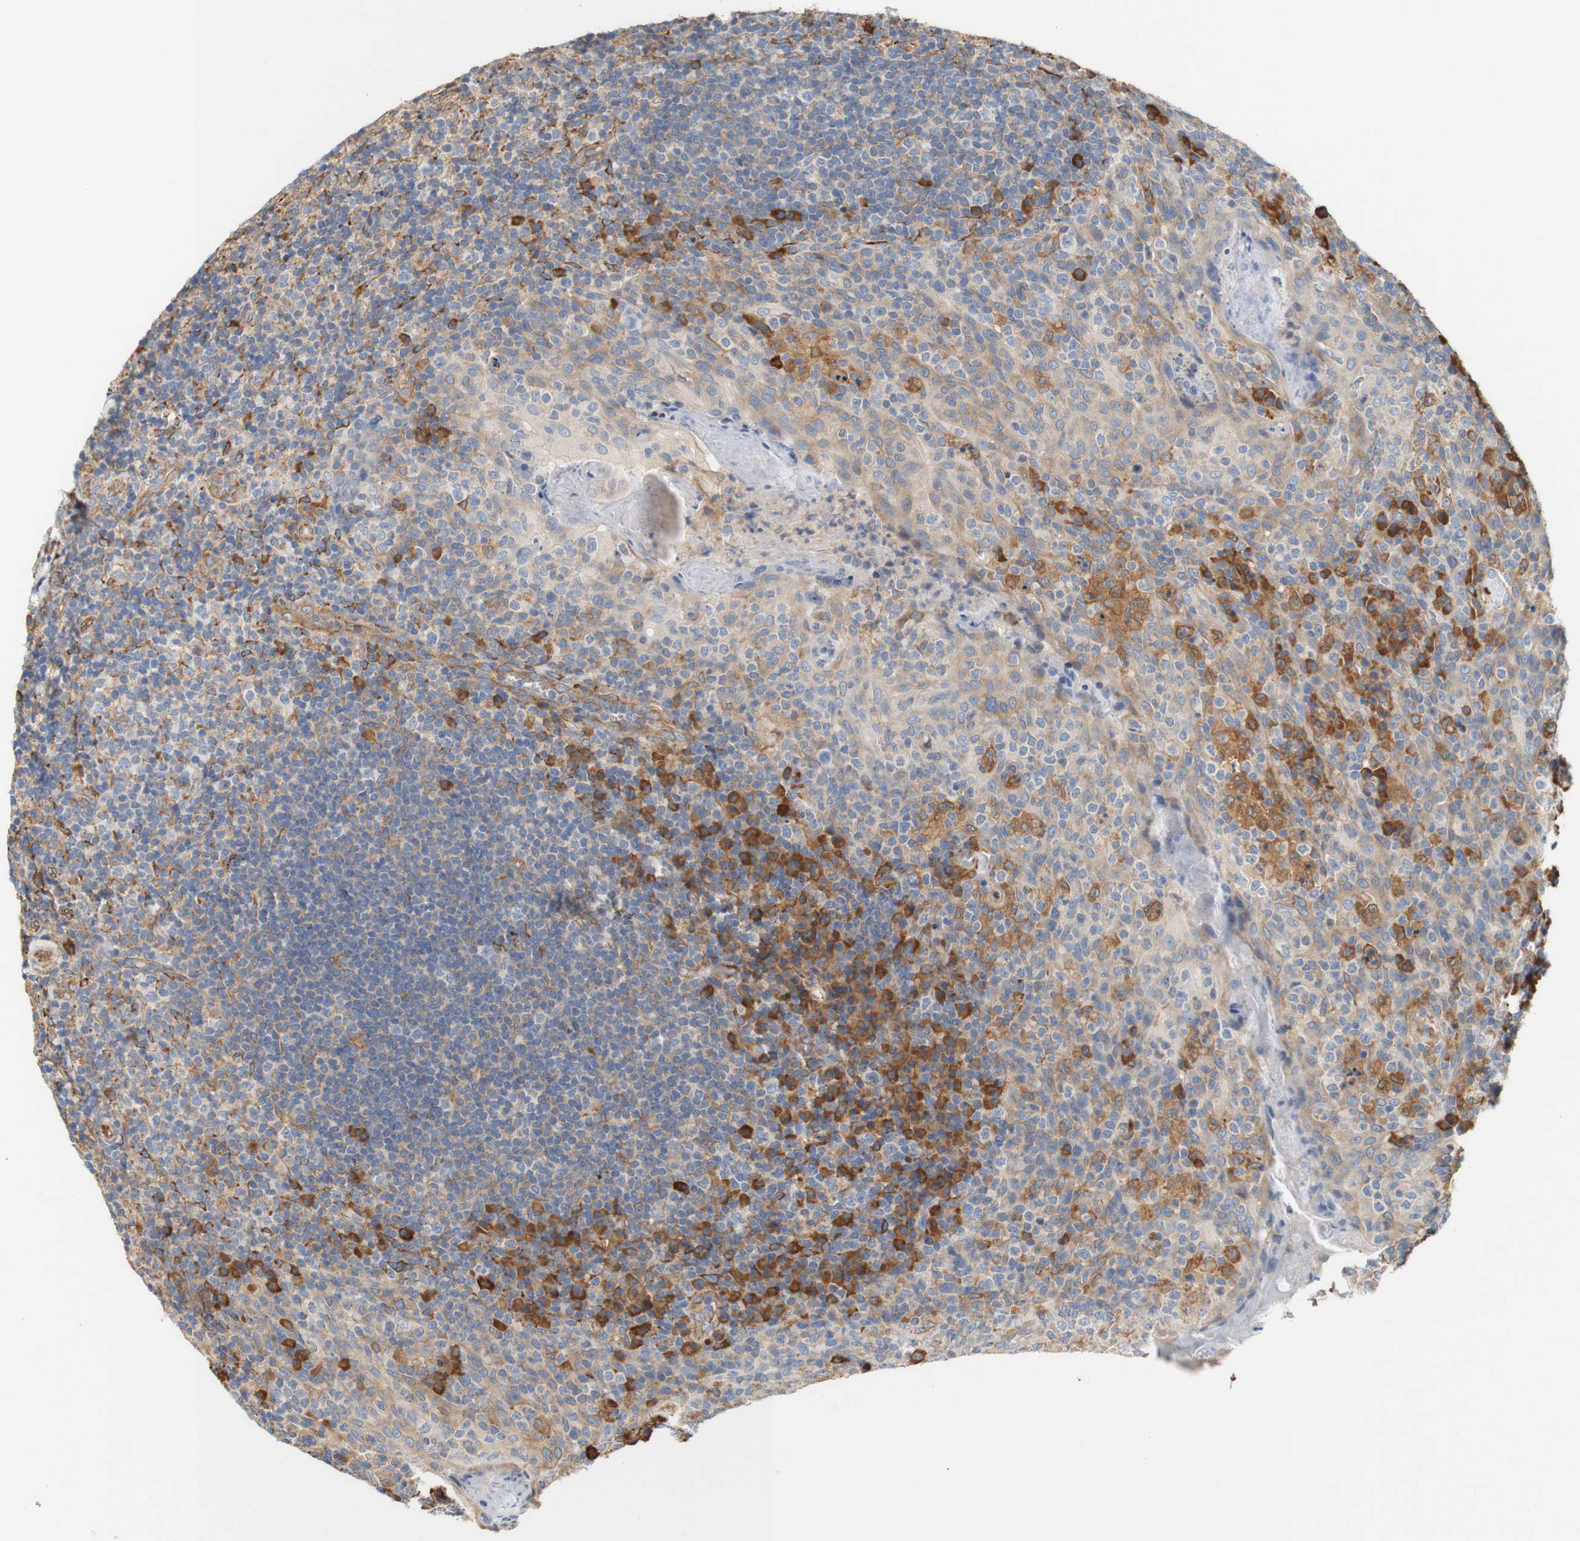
{"staining": {"intensity": "weak", "quantity": "25%-75%", "location": "cytoplasmic/membranous"}, "tissue": "tonsil", "cell_type": "Germinal center cells", "image_type": "normal", "snomed": [{"axis": "morphology", "description": "Normal tissue, NOS"}, {"axis": "topography", "description": "Tonsil"}], "caption": "Germinal center cells show low levels of weak cytoplasmic/membranous expression in approximately 25%-75% of cells in benign tonsil.", "gene": "EIF2AK4", "patient": {"sex": "male", "age": 17}}